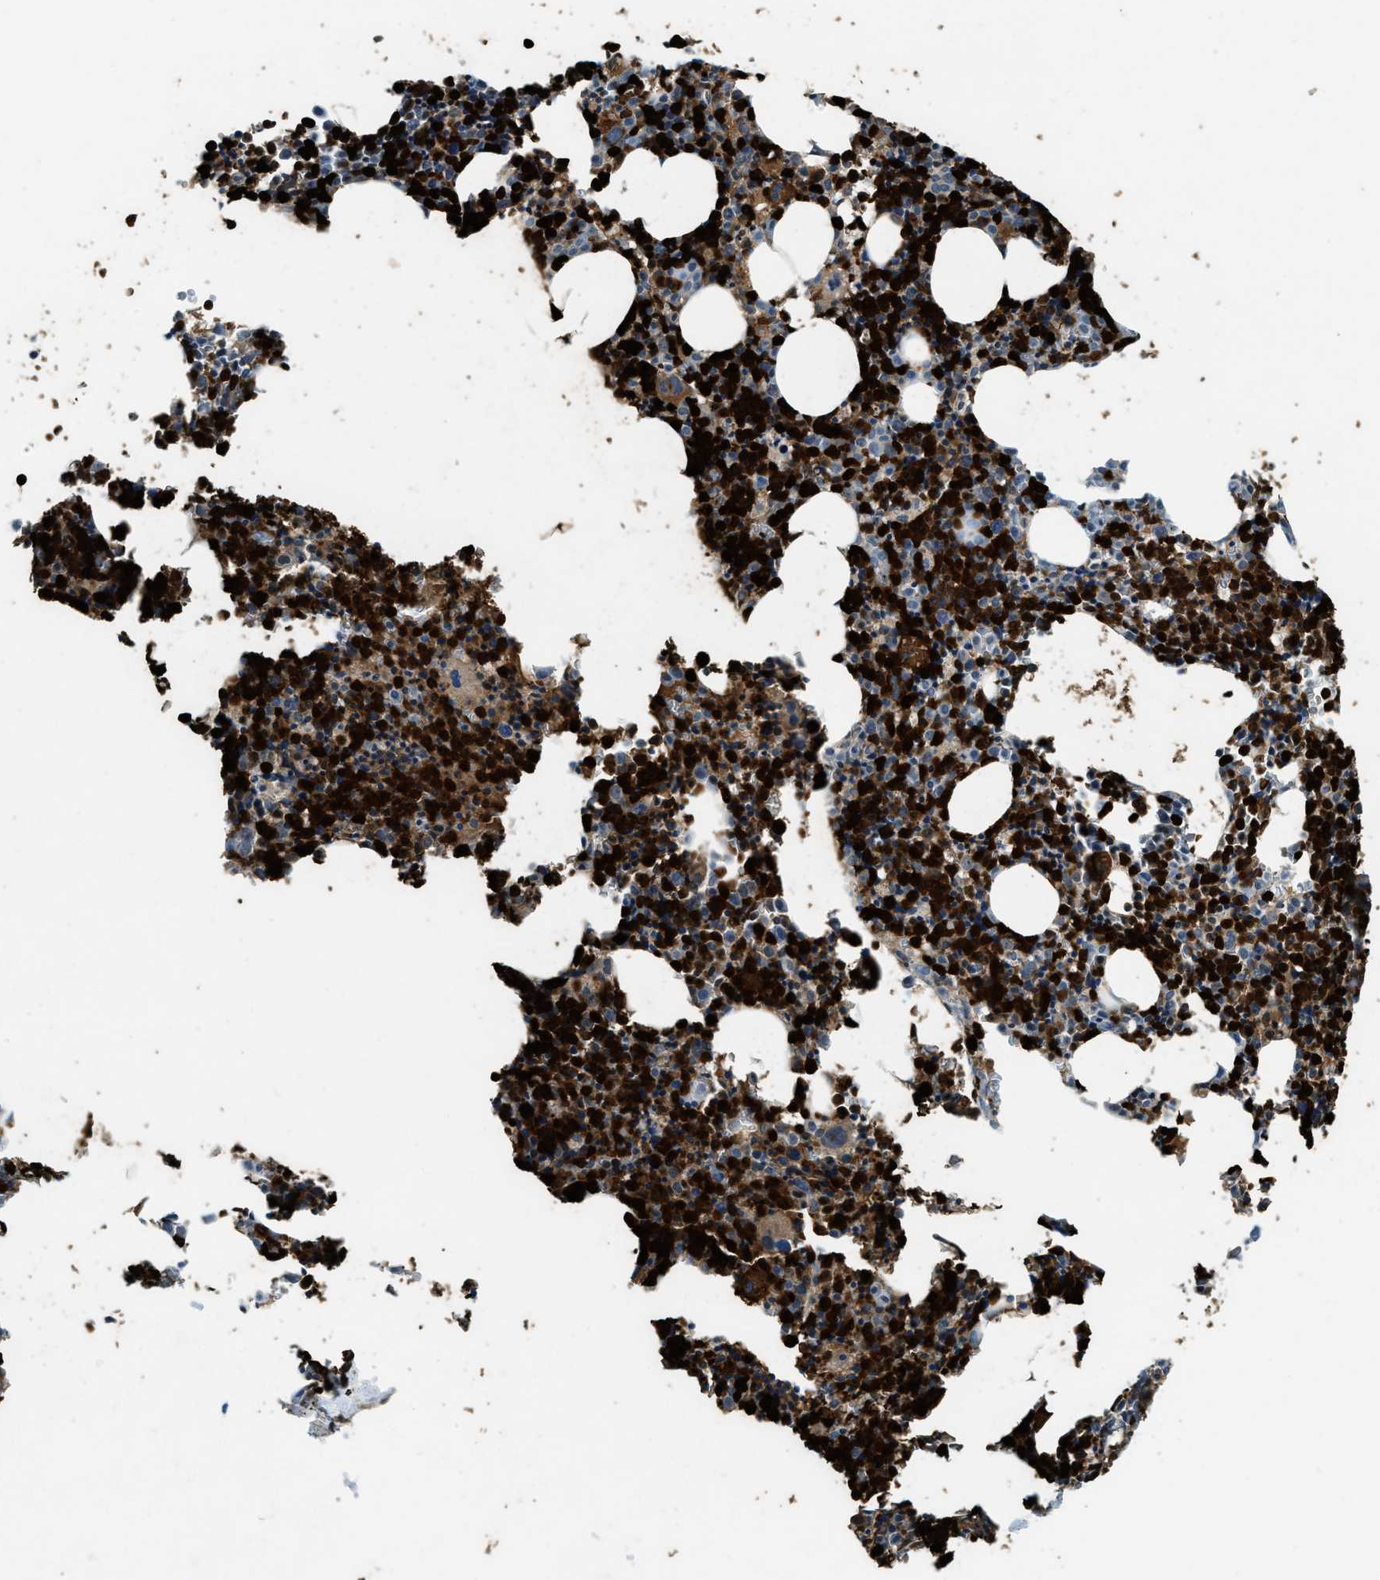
{"staining": {"intensity": "strong", "quantity": ">75%", "location": "cytoplasmic/membranous,nuclear"}, "tissue": "bone marrow", "cell_type": "Hematopoietic cells", "image_type": "normal", "snomed": [{"axis": "morphology", "description": "Normal tissue, NOS"}, {"axis": "morphology", "description": "Inflammation, NOS"}, {"axis": "topography", "description": "Bone marrow"}], "caption": "DAB immunohistochemical staining of unremarkable human bone marrow reveals strong cytoplasmic/membranous,nuclear protein staining in about >75% of hematopoietic cells. The staining was performed using DAB to visualize the protein expression in brown, while the nuclei were stained in blue with hematoxylin (Magnification: 20x).", "gene": "RNF141", "patient": {"sex": "male", "age": 31}}